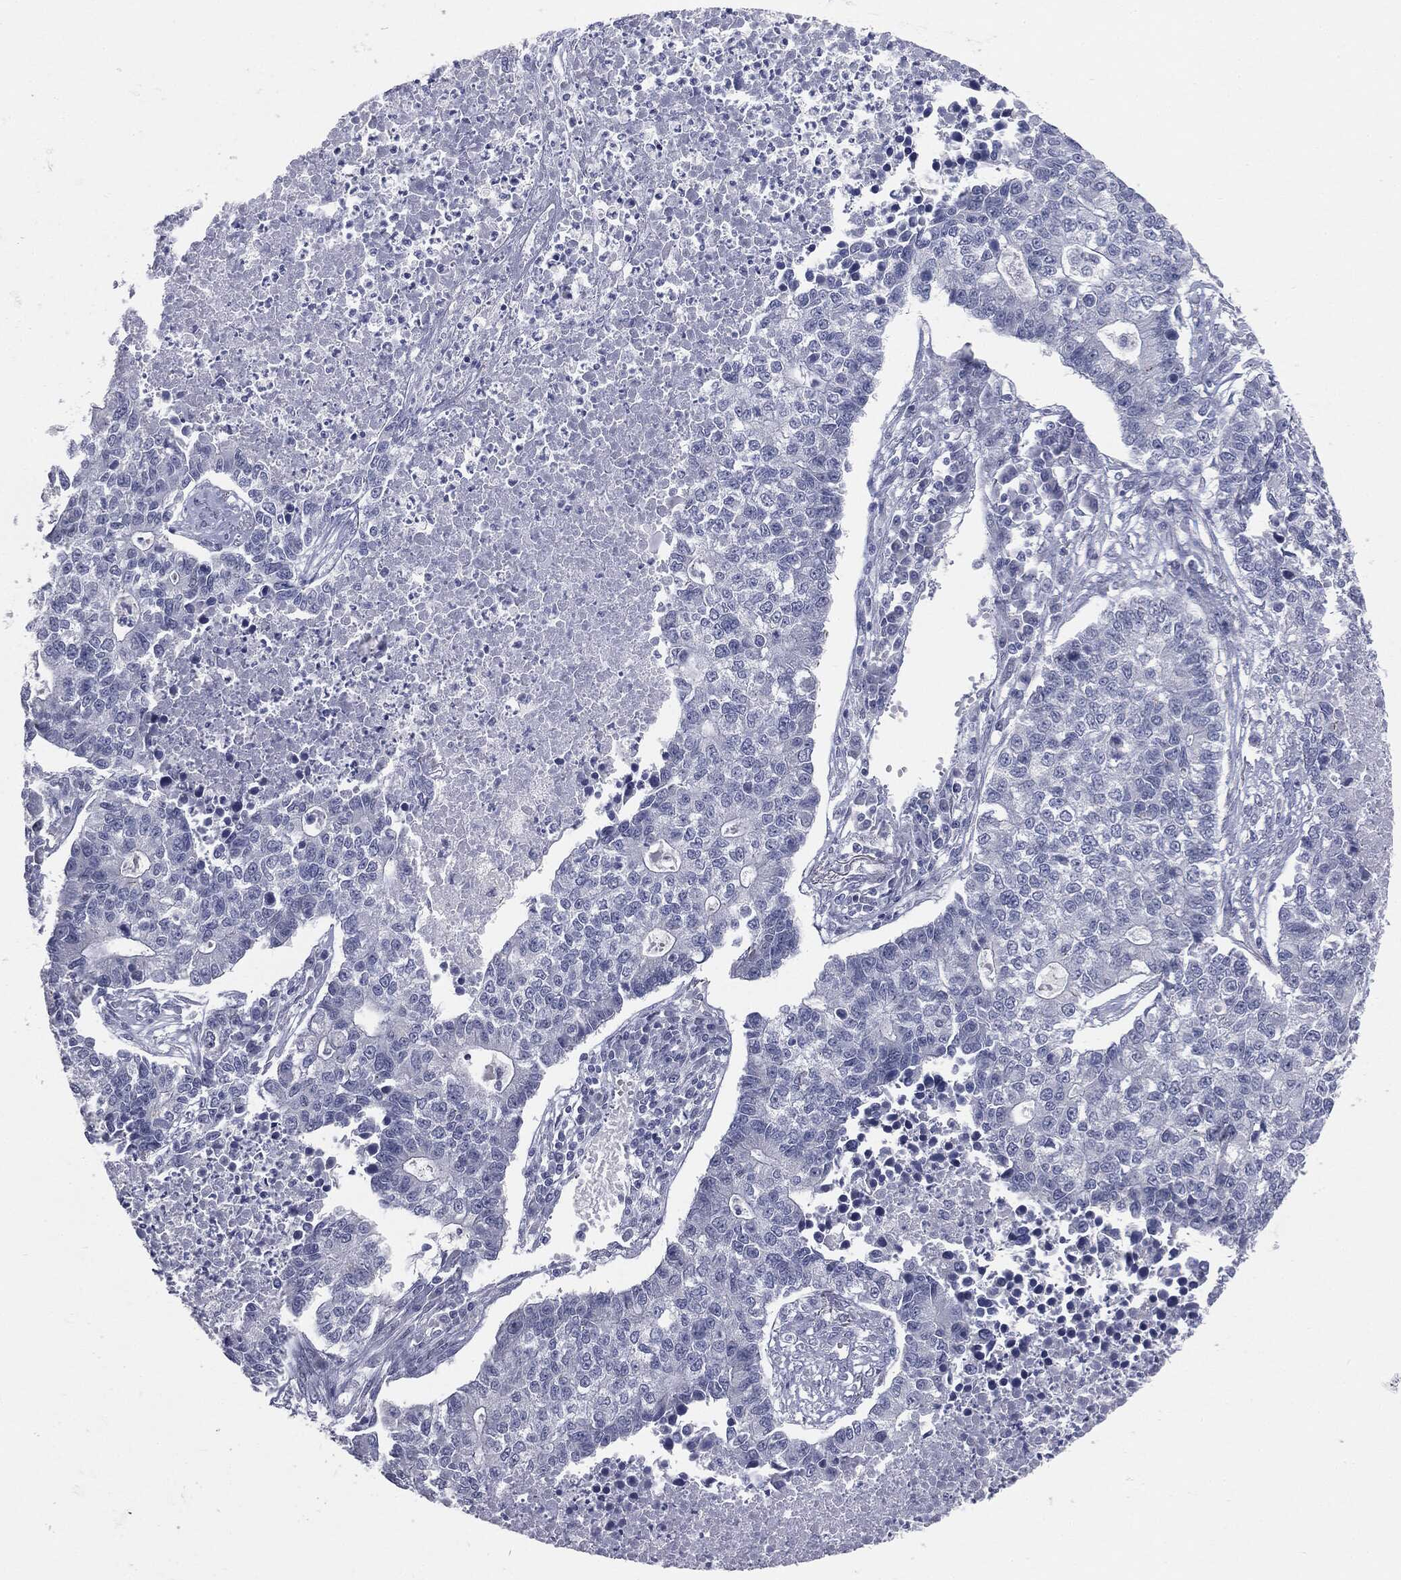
{"staining": {"intensity": "negative", "quantity": "none", "location": "none"}, "tissue": "lung cancer", "cell_type": "Tumor cells", "image_type": "cancer", "snomed": [{"axis": "morphology", "description": "Adenocarcinoma, NOS"}, {"axis": "topography", "description": "Lung"}], "caption": "Immunohistochemical staining of lung cancer (adenocarcinoma) displays no significant positivity in tumor cells. The staining was performed using DAB to visualize the protein expression in brown, while the nuclei were stained in blue with hematoxylin (Magnification: 20x).", "gene": "MUC5AC", "patient": {"sex": "male", "age": 57}}